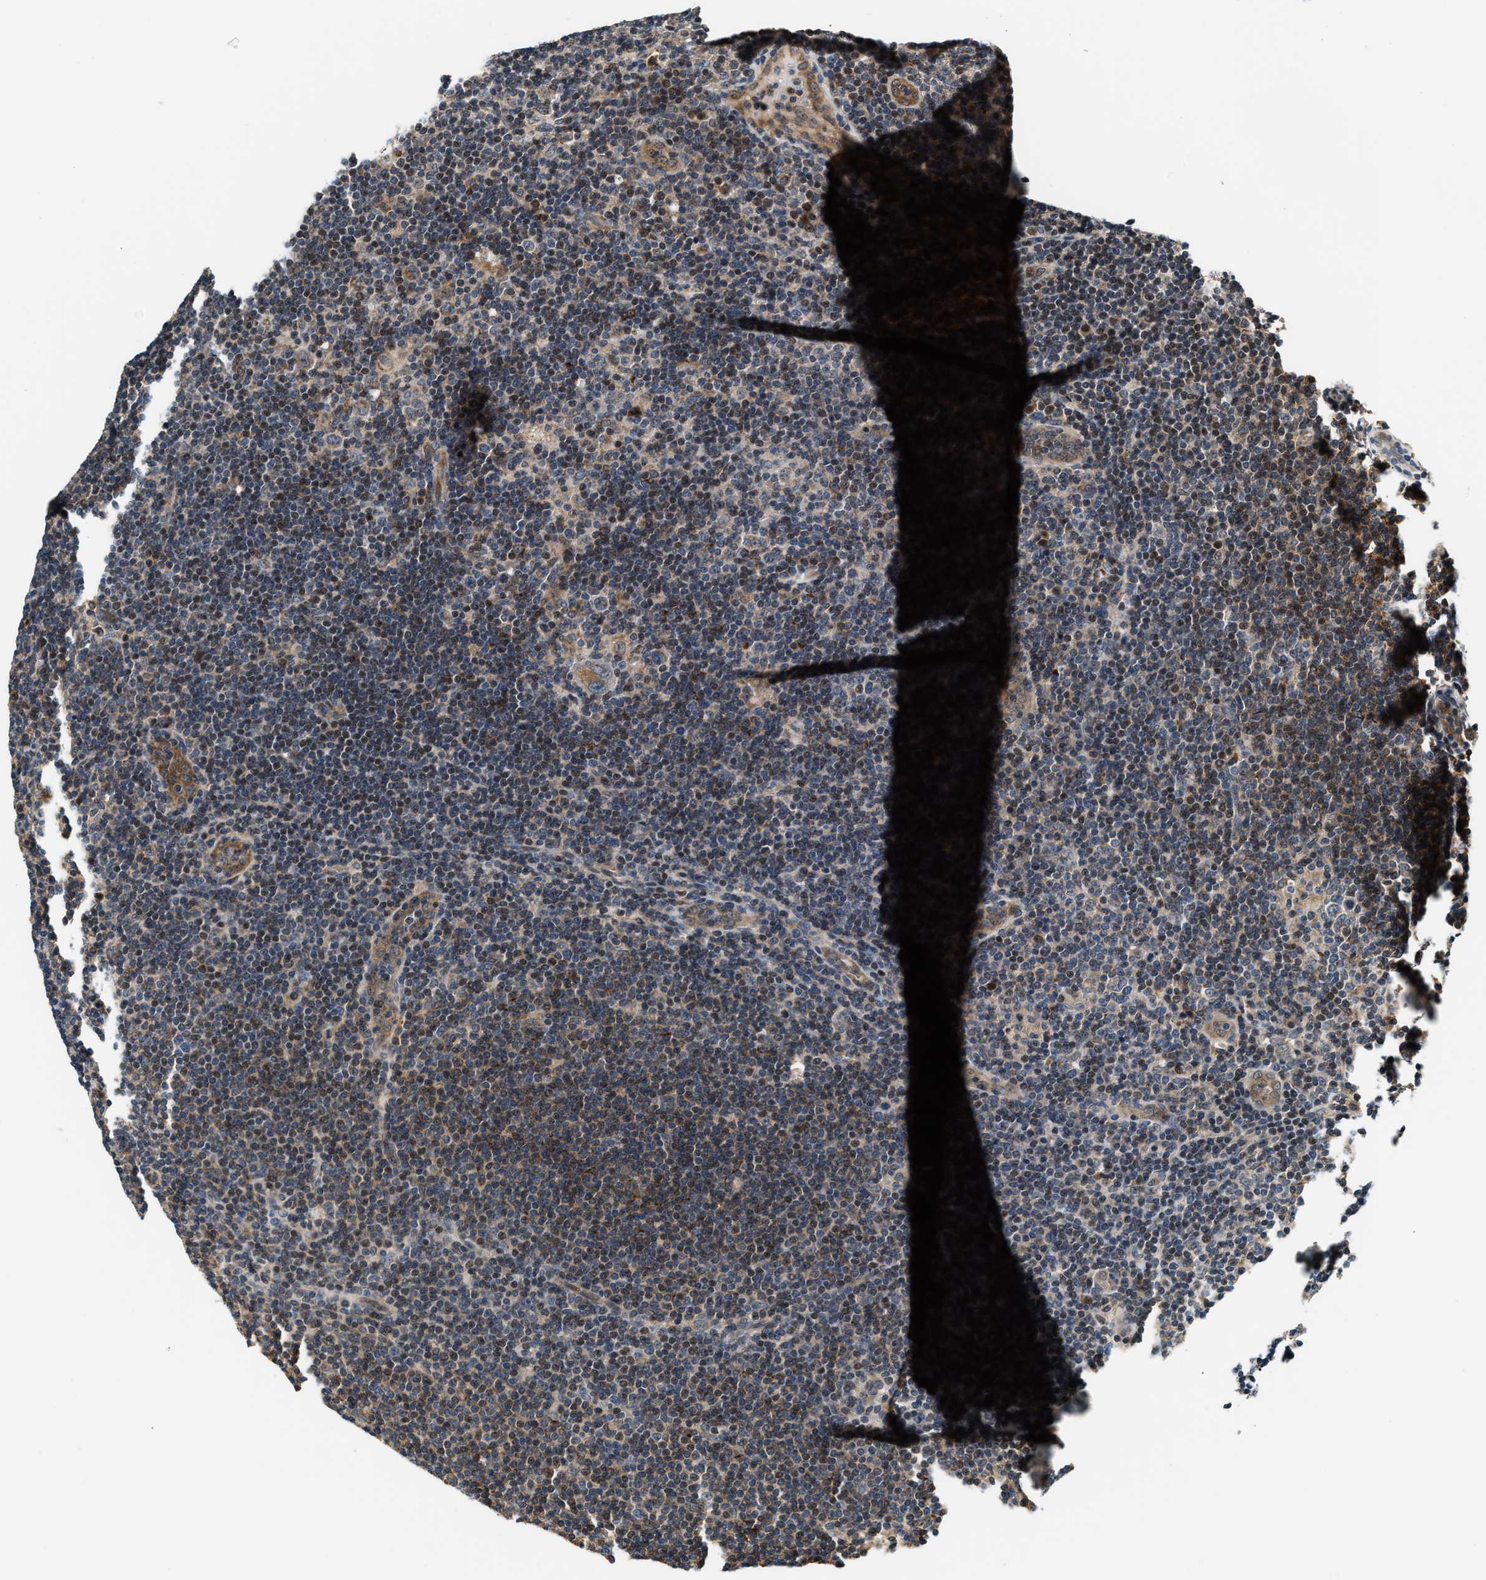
{"staining": {"intensity": "moderate", "quantity": ">75%", "location": "cytoplasmic/membranous"}, "tissue": "lymphoma", "cell_type": "Tumor cells", "image_type": "cancer", "snomed": [{"axis": "morphology", "description": "Hodgkin's disease, NOS"}, {"axis": "topography", "description": "Lymph node"}], "caption": "Hodgkin's disease stained with IHC shows moderate cytoplasmic/membranous expression in approximately >75% of tumor cells.", "gene": "EXTL2", "patient": {"sex": "female", "age": 57}}